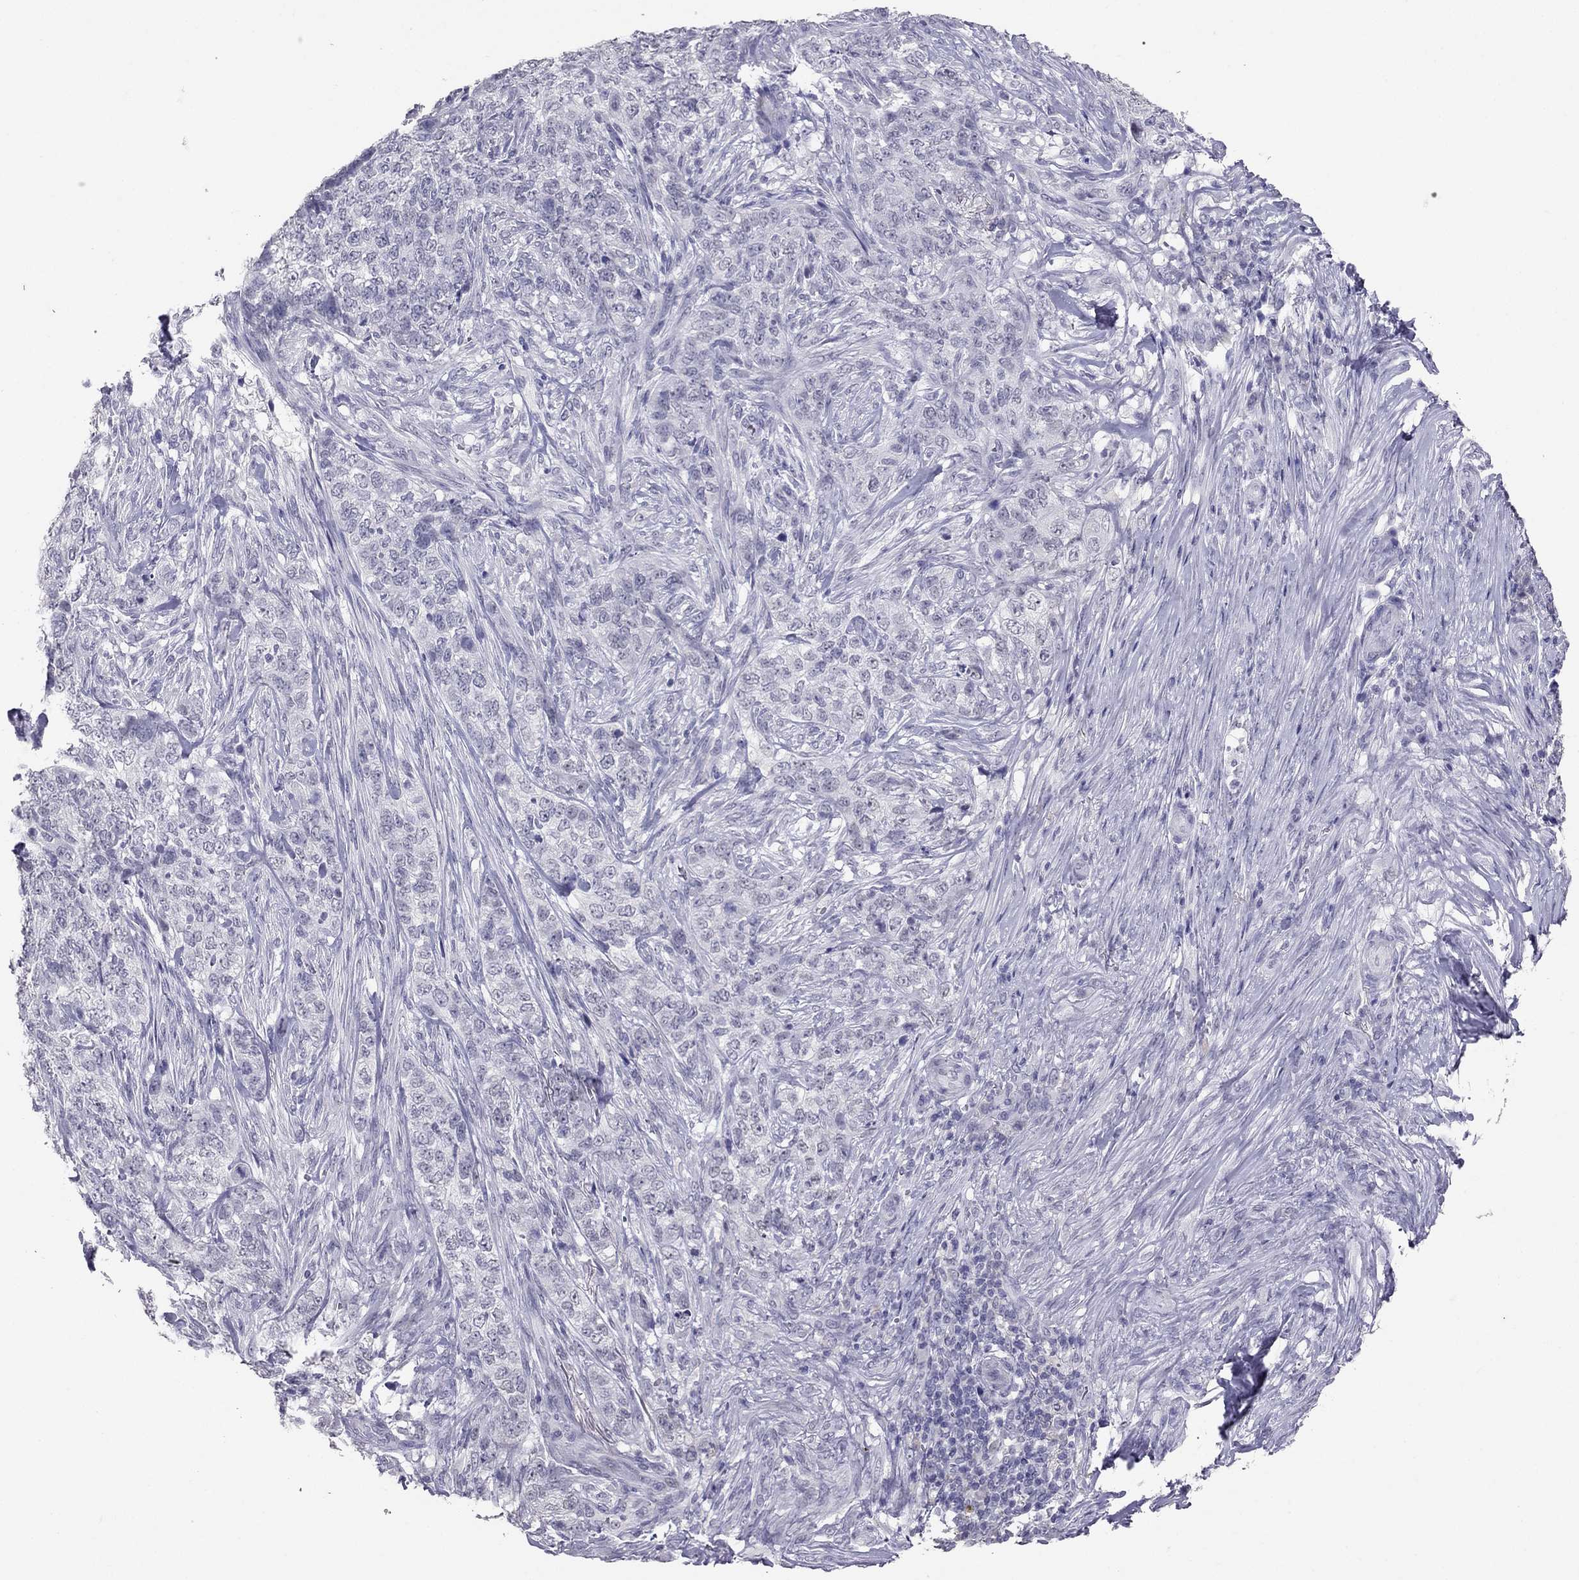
{"staining": {"intensity": "negative", "quantity": "none", "location": "none"}, "tissue": "skin cancer", "cell_type": "Tumor cells", "image_type": "cancer", "snomed": [{"axis": "morphology", "description": "Basal cell carcinoma"}, {"axis": "topography", "description": "Skin"}], "caption": "This is an immunohistochemistry (IHC) micrograph of human skin cancer. There is no staining in tumor cells.", "gene": "PSMB11", "patient": {"sex": "female", "age": 69}}